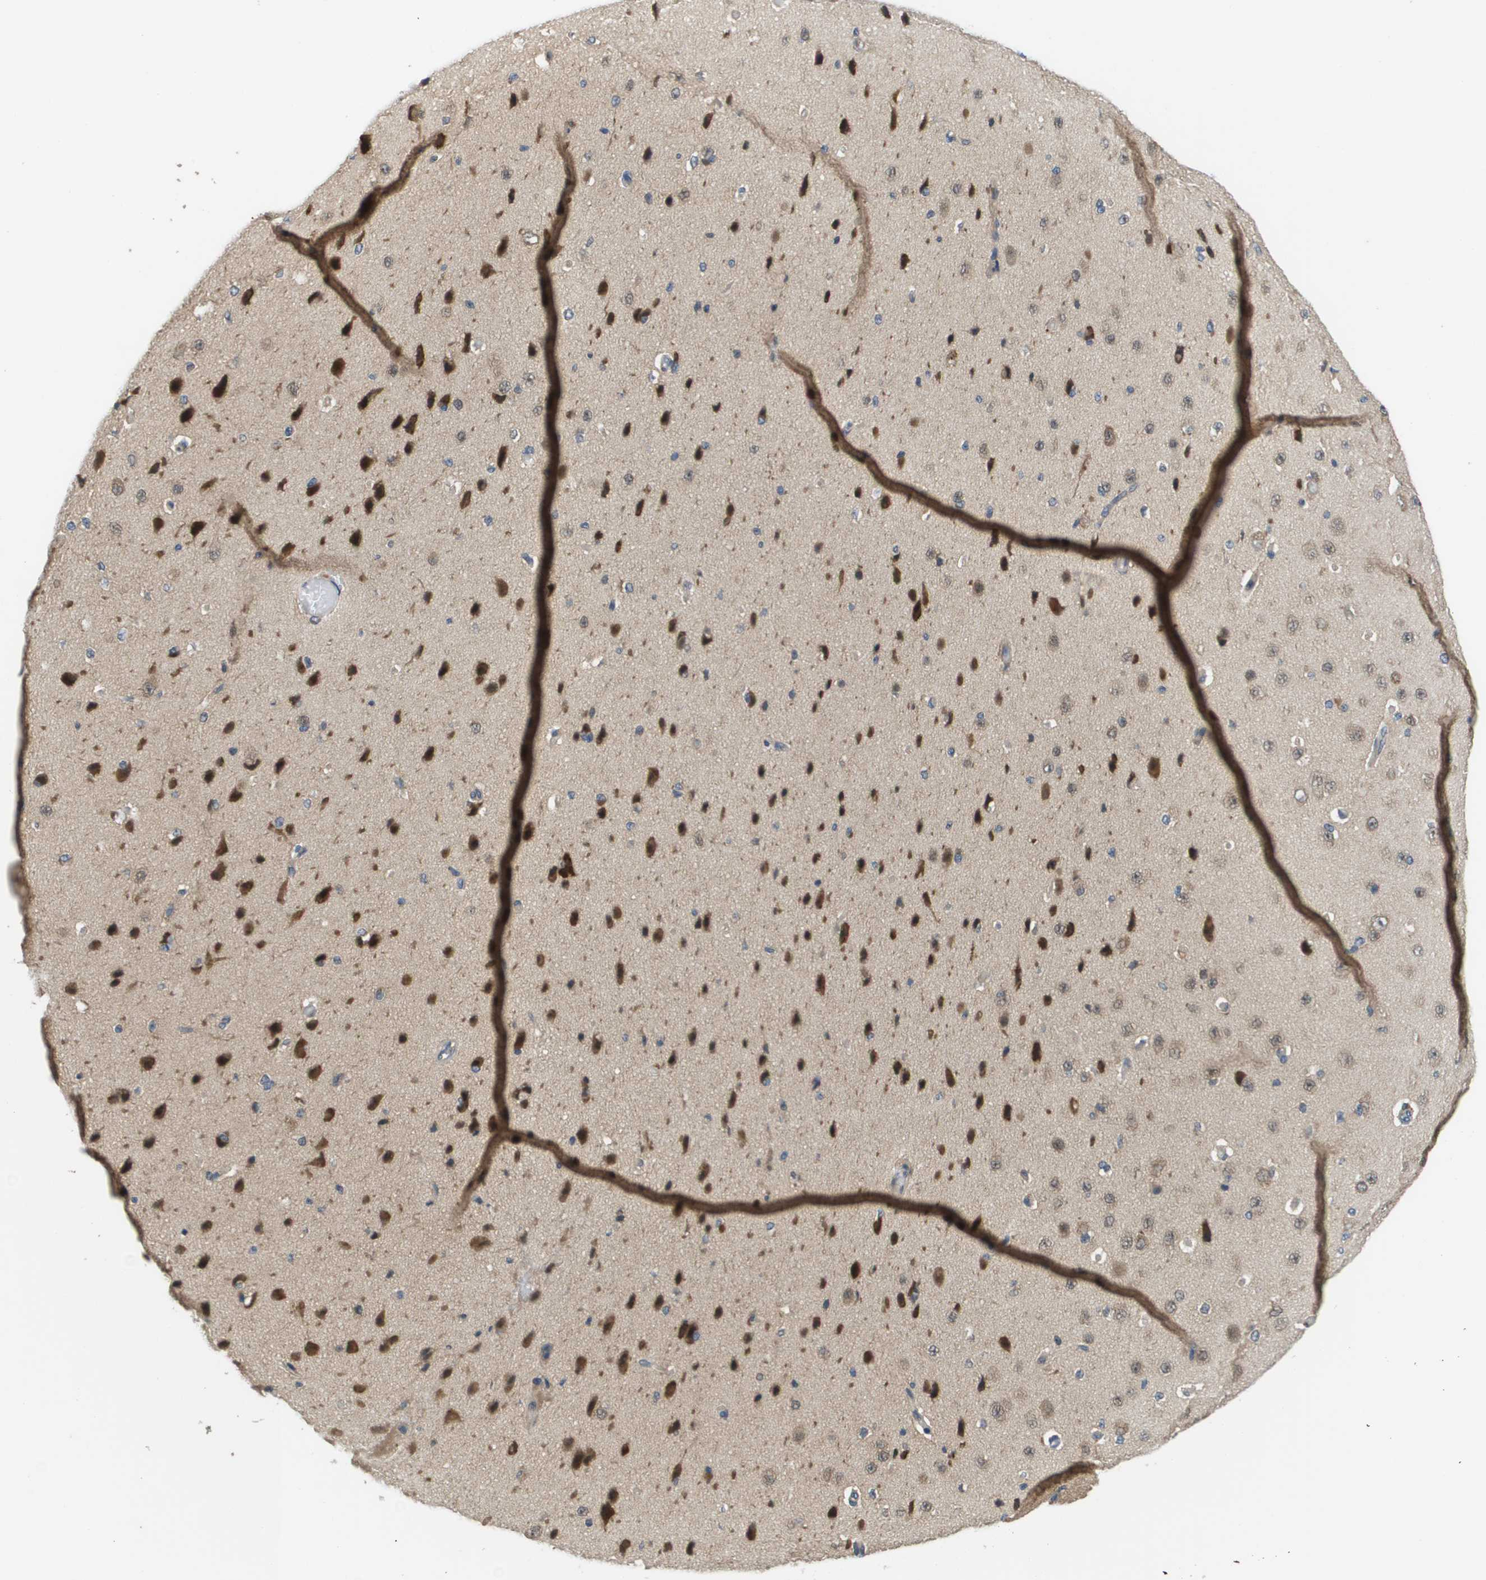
{"staining": {"intensity": "negative", "quantity": "none", "location": "none"}, "tissue": "cerebral cortex", "cell_type": "Endothelial cells", "image_type": "normal", "snomed": [{"axis": "morphology", "description": "Normal tissue, NOS"}, {"axis": "morphology", "description": "Developmental malformation"}, {"axis": "topography", "description": "Cerebral cortex"}], "caption": "This is an IHC histopathology image of unremarkable cerebral cortex. There is no expression in endothelial cells.", "gene": "SLC25A20", "patient": {"sex": "female", "age": 30}}